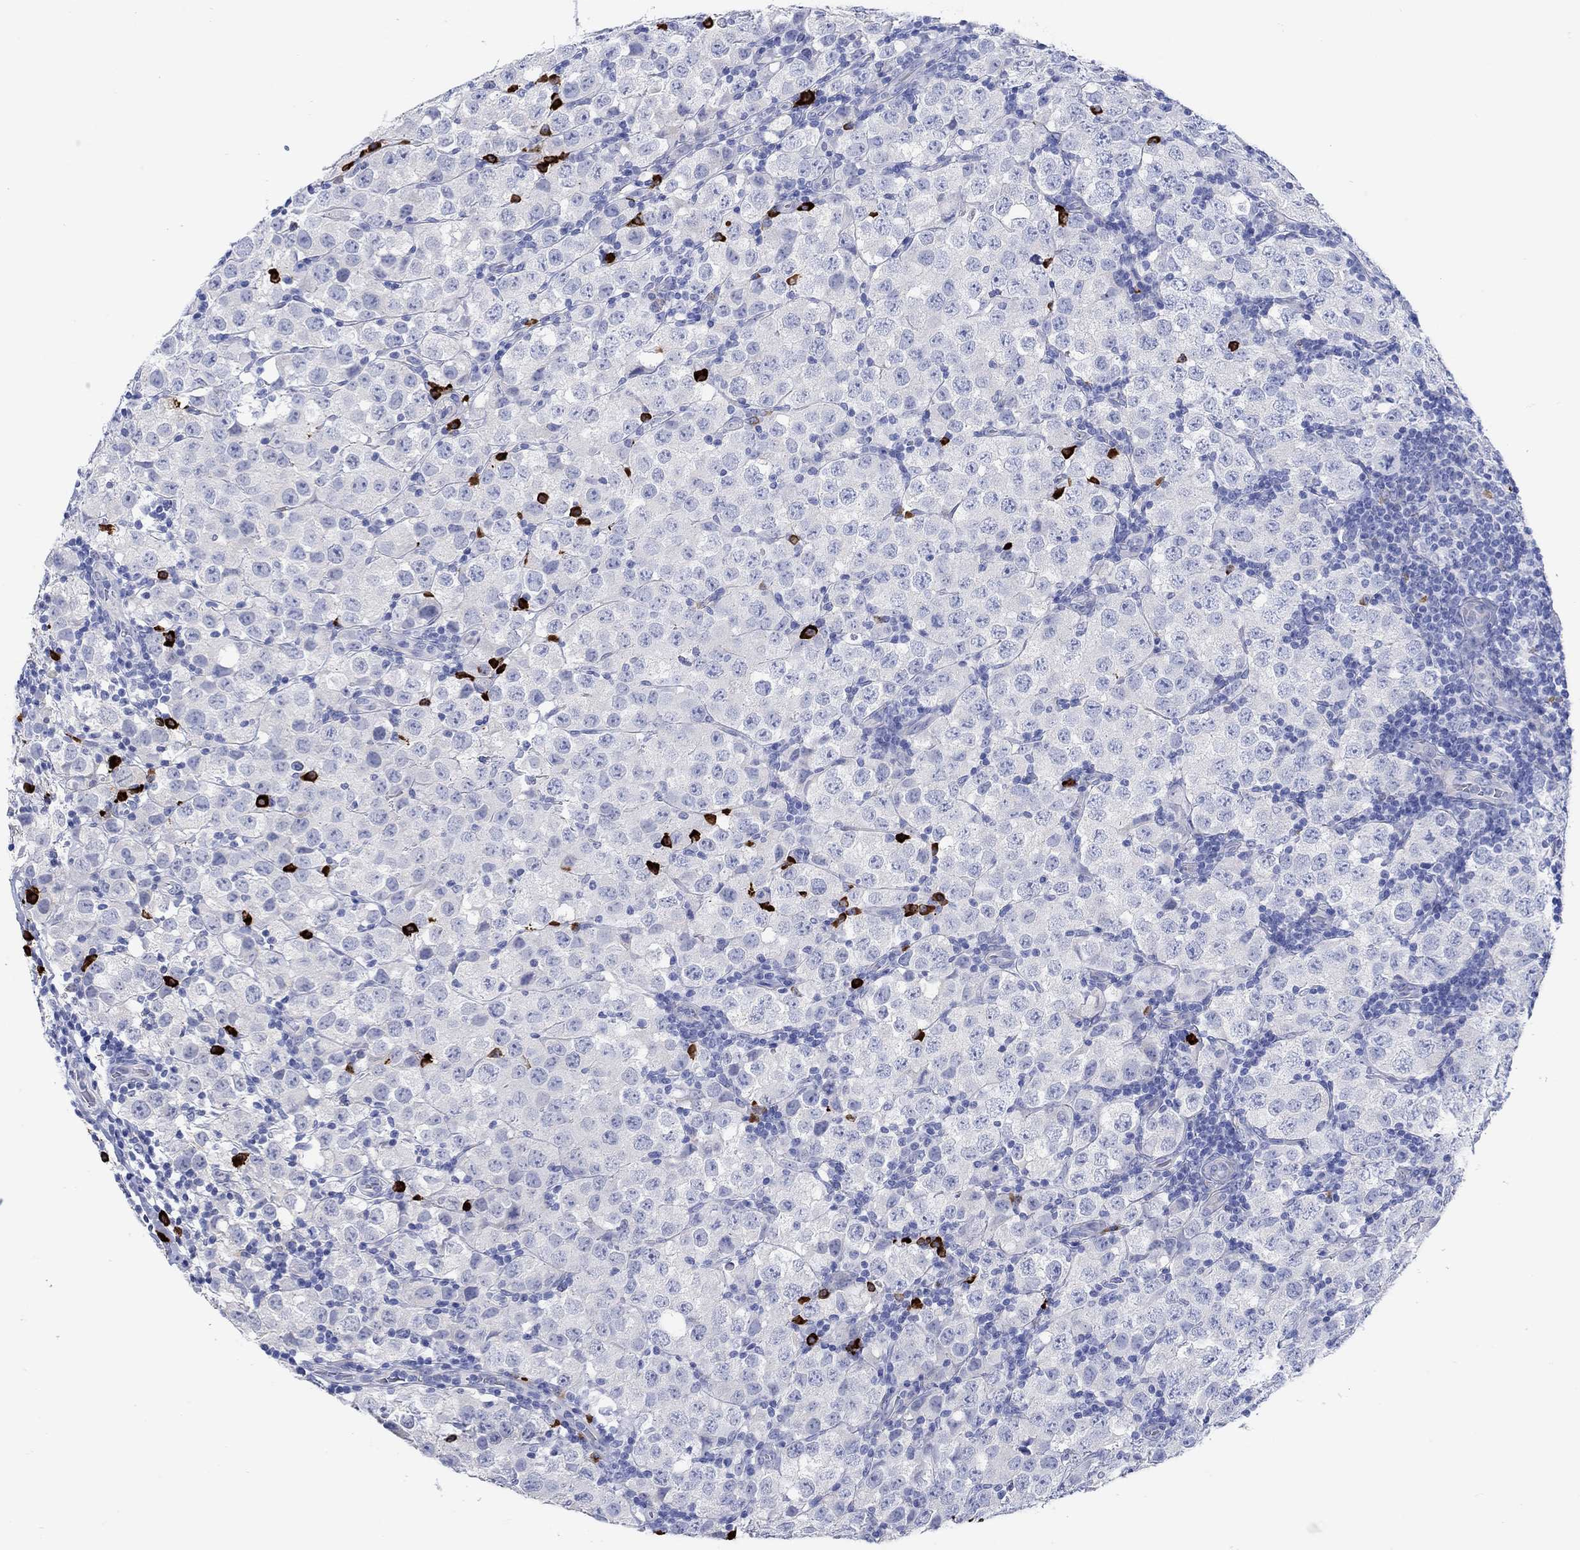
{"staining": {"intensity": "negative", "quantity": "none", "location": "none"}, "tissue": "testis cancer", "cell_type": "Tumor cells", "image_type": "cancer", "snomed": [{"axis": "morphology", "description": "Seminoma, NOS"}, {"axis": "topography", "description": "Testis"}], "caption": "An IHC micrograph of testis seminoma is shown. There is no staining in tumor cells of testis seminoma.", "gene": "P2RY6", "patient": {"sex": "male", "age": 34}}